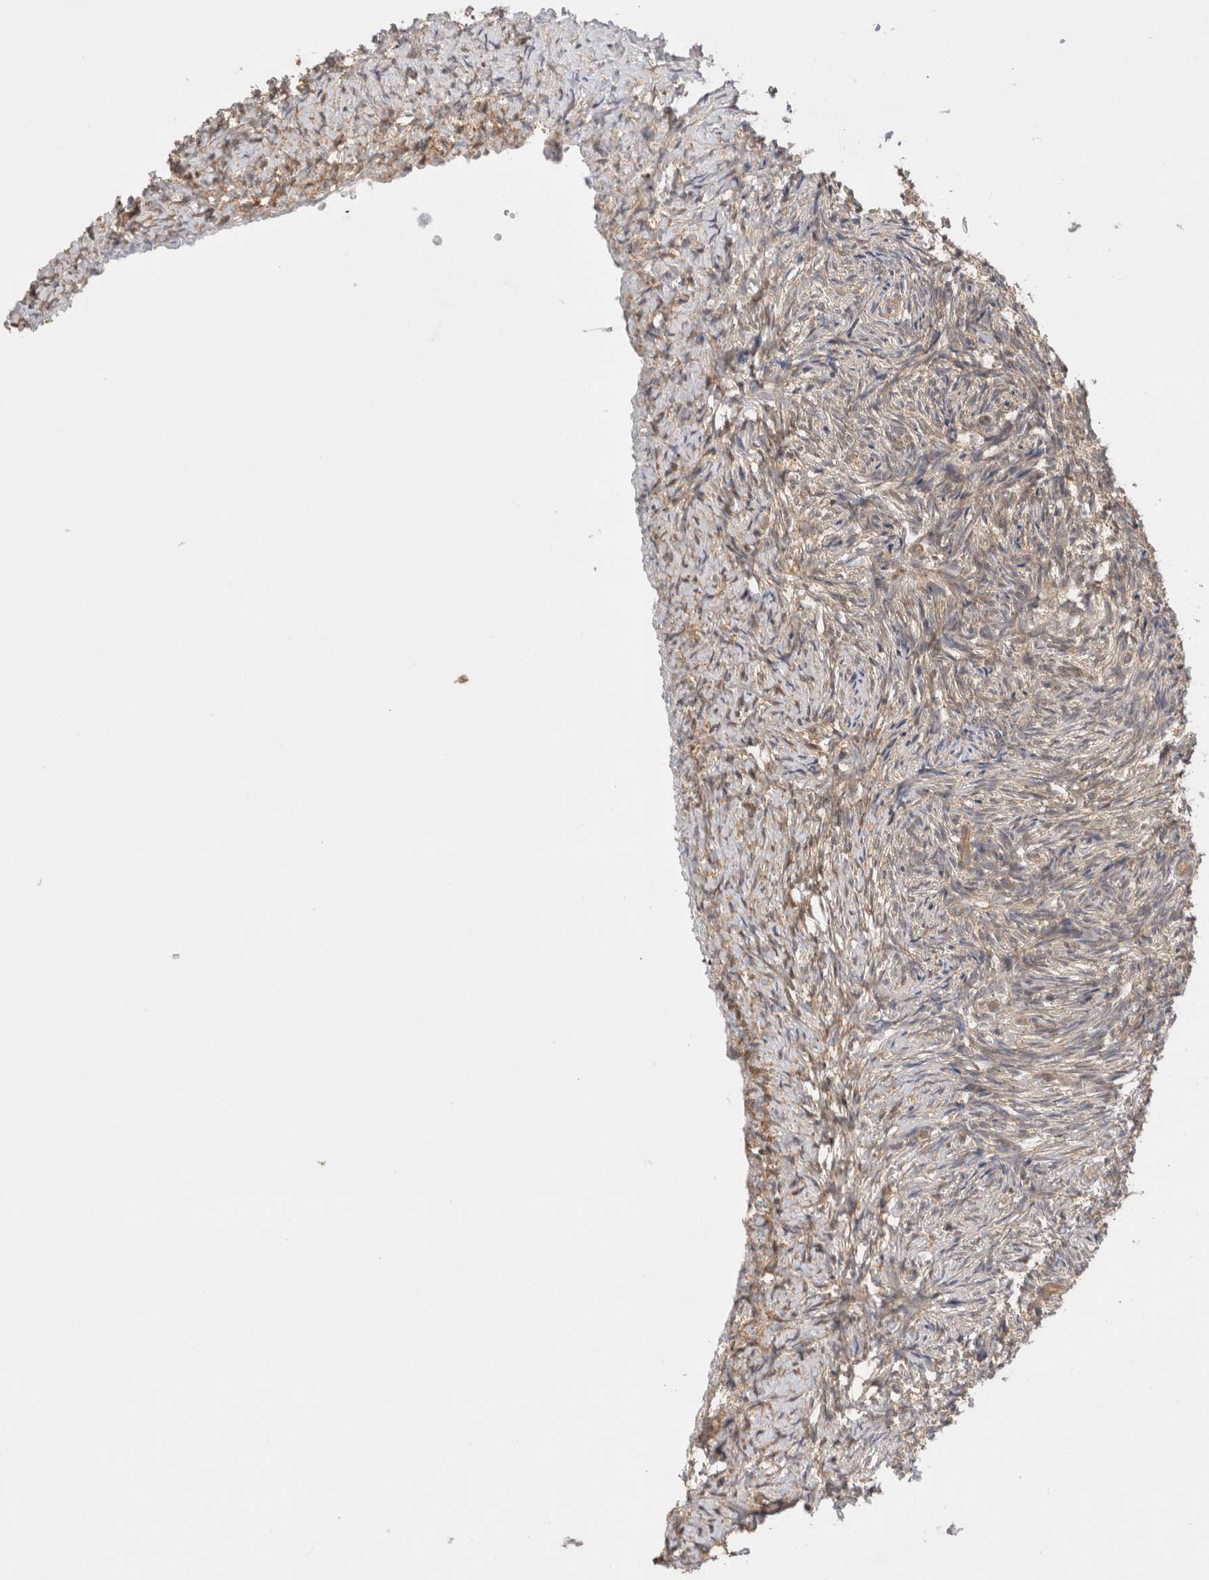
{"staining": {"intensity": "strong", "quantity": ">75%", "location": "cytoplasmic/membranous"}, "tissue": "ovary", "cell_type": "Follicle cells", "image_type": "normal", "snomed": [{"axis": "morphology", "description": "Normal tissue, NOS"}, {"axis": "topography", "description": "Ovary"}], "caption": "Unremarkable ovary exhibits strong cytoplasmic/membranous staining in about >75% of follicle cells Immunohistochemistry stains the protein in brown and the nuclei are stained blue..", "gene": "VPS28", "patient": {"sex": "female", "age": 41}}